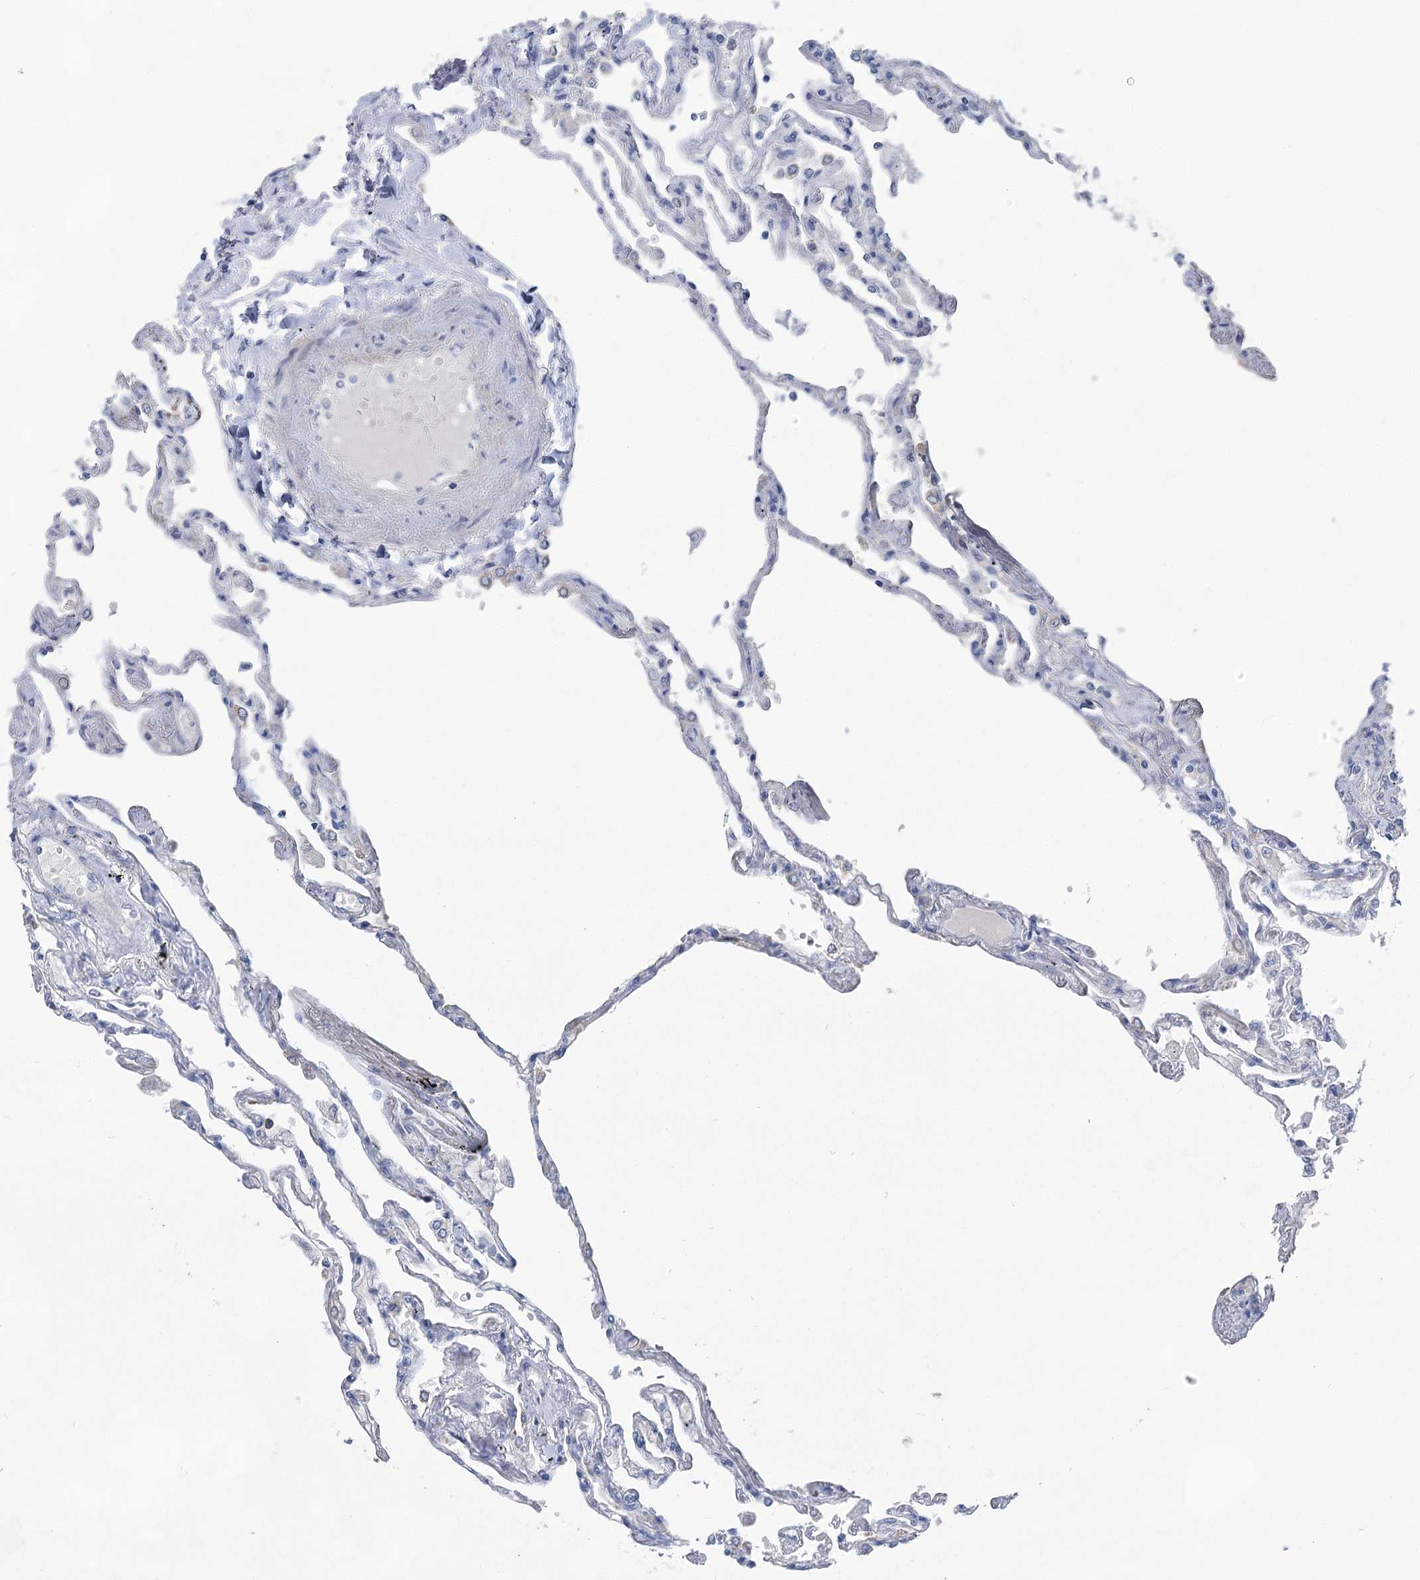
{"staining": {"intensity": "negative", "quantity": "none", "location": "none"}, "tissue": "lung", "cell_type": "Alveolar cells", "image_type": "normal", "snomed": [{"axis": "morphology", "description": "Normal tissue, NOS"}, {"axis": "topography", "description": "Lung"}], "caption": "Immunohistochemical staining of unremarkable lung displays no significant staining in alveolar cells.", "gene": "WDR74", "patient": {"sex": "female", "age": 67}}